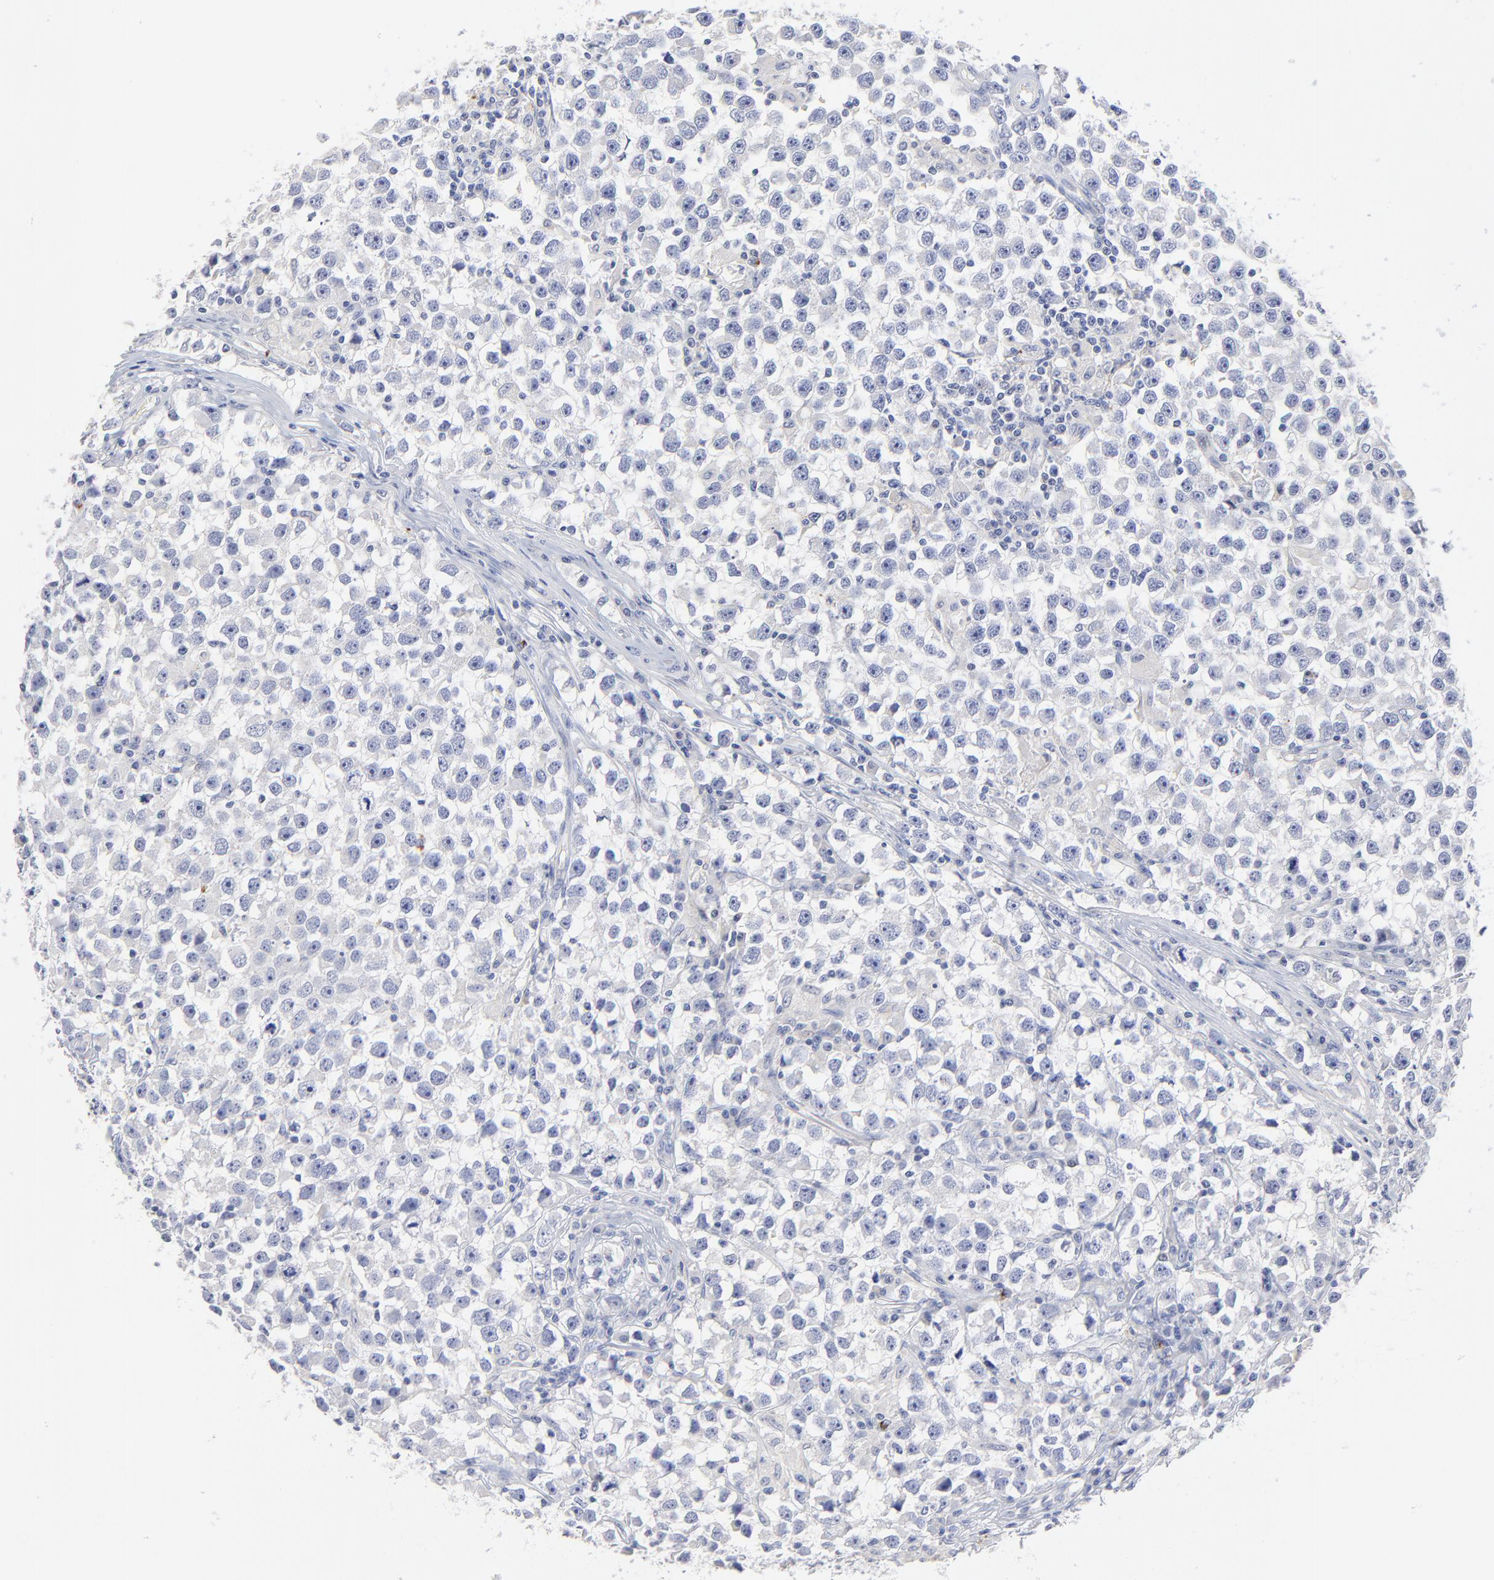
{"staining": {"intensity": "negative", "quantity": "none", "location": "none"}, "tissue": "testis cancer", "cell_type": "Tumor cells", "image_type": "cancer", "snomed": [{"axis": "morphology", "description": "Seminoma, NOS"}, {"axis": "topography", "description": "Testis"}], "caption": "The histopathology image shows no staining of tumor cells in seminoma (testis).", "gene": "SULT4A1", "patient": {"sex": "male", "age": 33}}